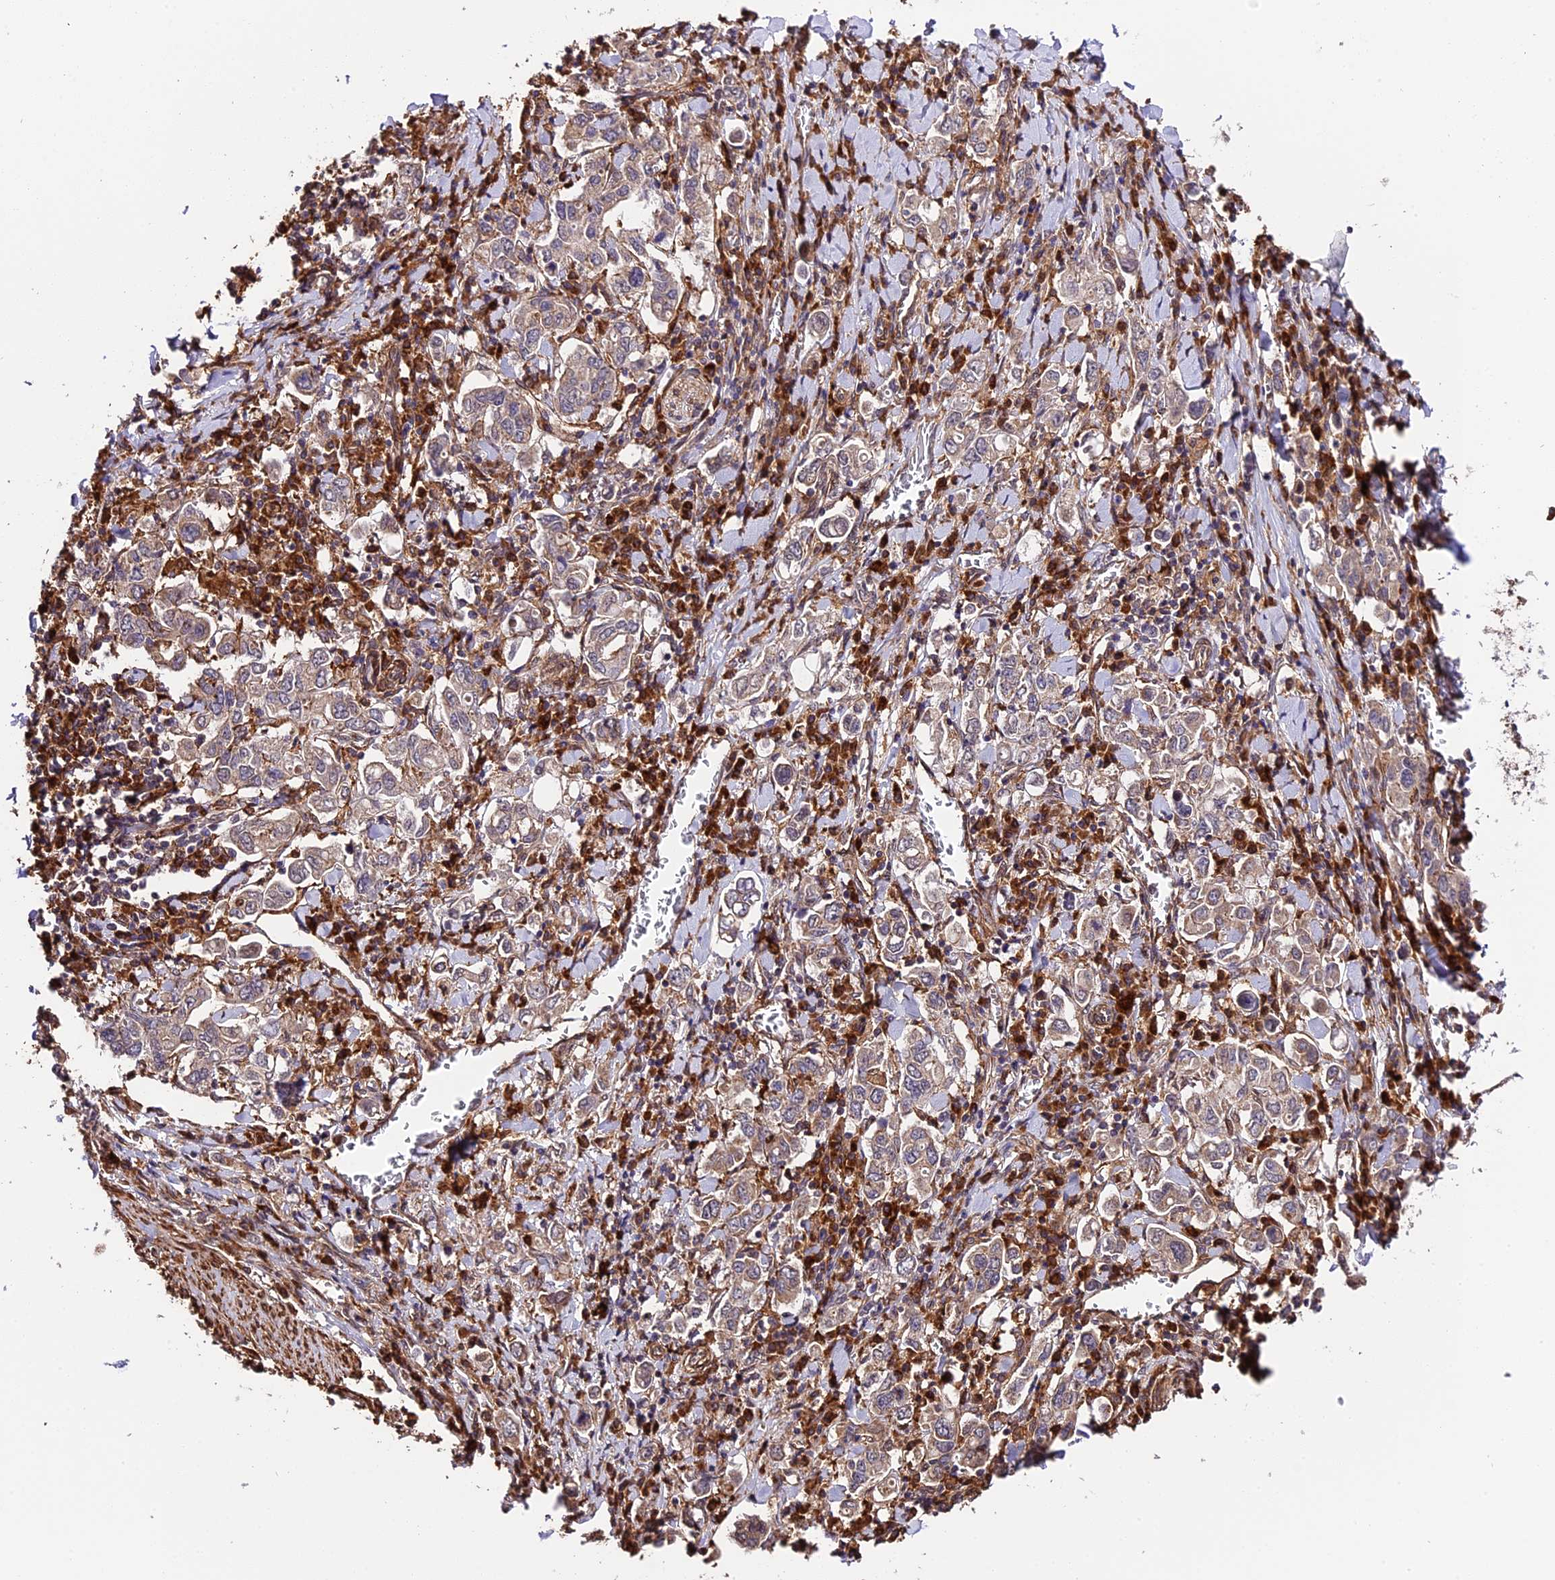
{"staining": {"intensity": "weak", "quantity": ">75%", "location": "cytoplasmic/membranous"}, "tissue": "stomach cancer", "cell_type": "Tumor cells", "image_type": "cancer", "snomed": [{"axis": "morphology", "description": "Adenocarcinoma, NOS"}, {"axis": "topography", "description": "Stomach, upper"}], "caption": "Human adenocarcinoma (stomach) stained with a protein marker displays weak staining in tumor cells.", "gene": "HERPUD1", "patient": {"sex": "male", "age": 62}}